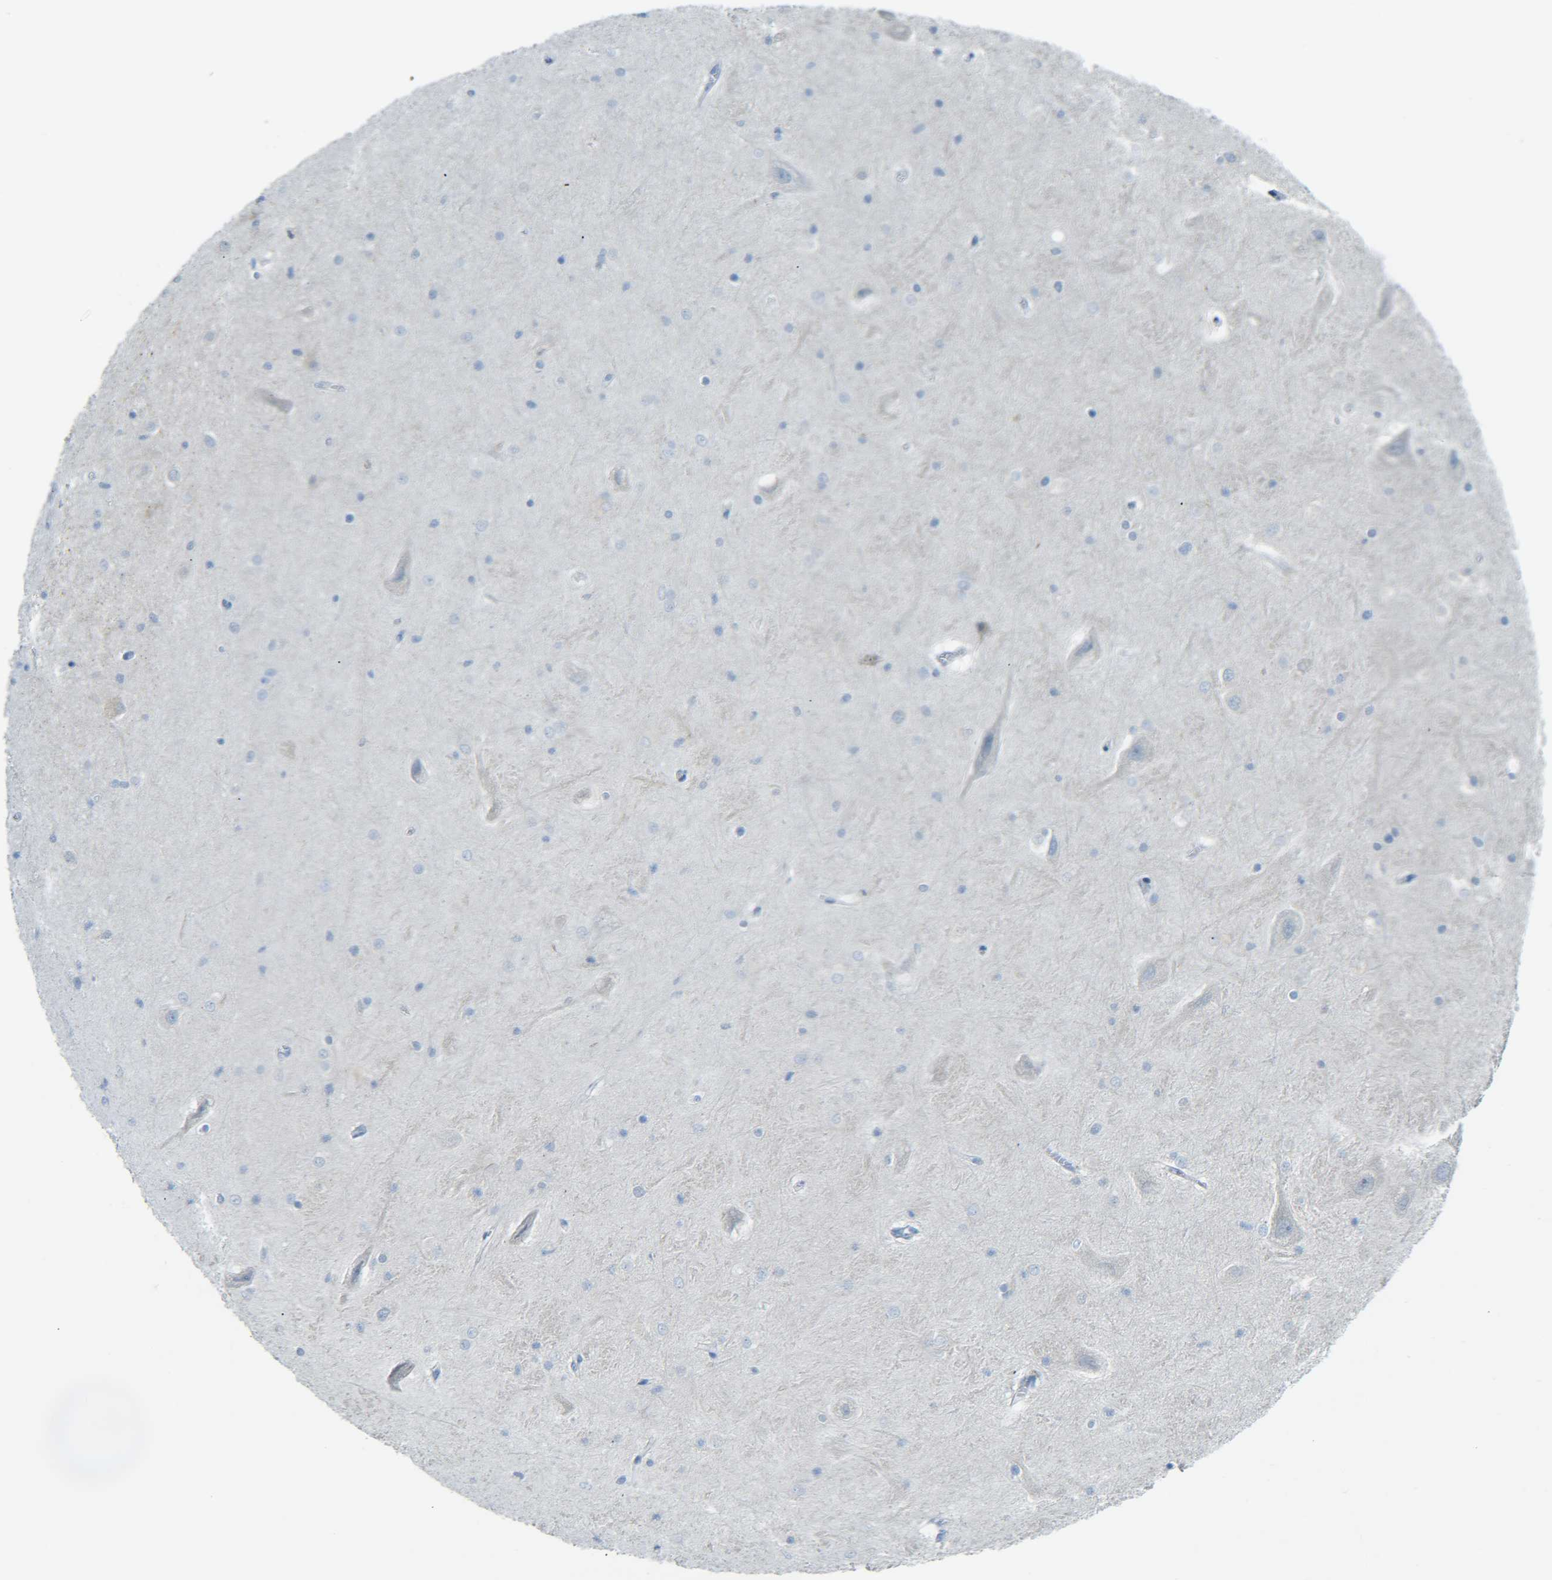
{"staining": {"intensity": "negative", "quantity": "none", "location": "none"}, "tissue": "hippocampus", "cell_type": "Glial cells", "image_type": "normal", "snomed": [{"axis": "morphology", "description": "Normal tissue, NOS"}, {"axis": "topography", "description": "Hippocampus"}], "caption": "IHC of benign hippocampus reveals no staining in glial cells.", "gene": "C15orf48", "patient": {"sex": "male", "age": 45}}